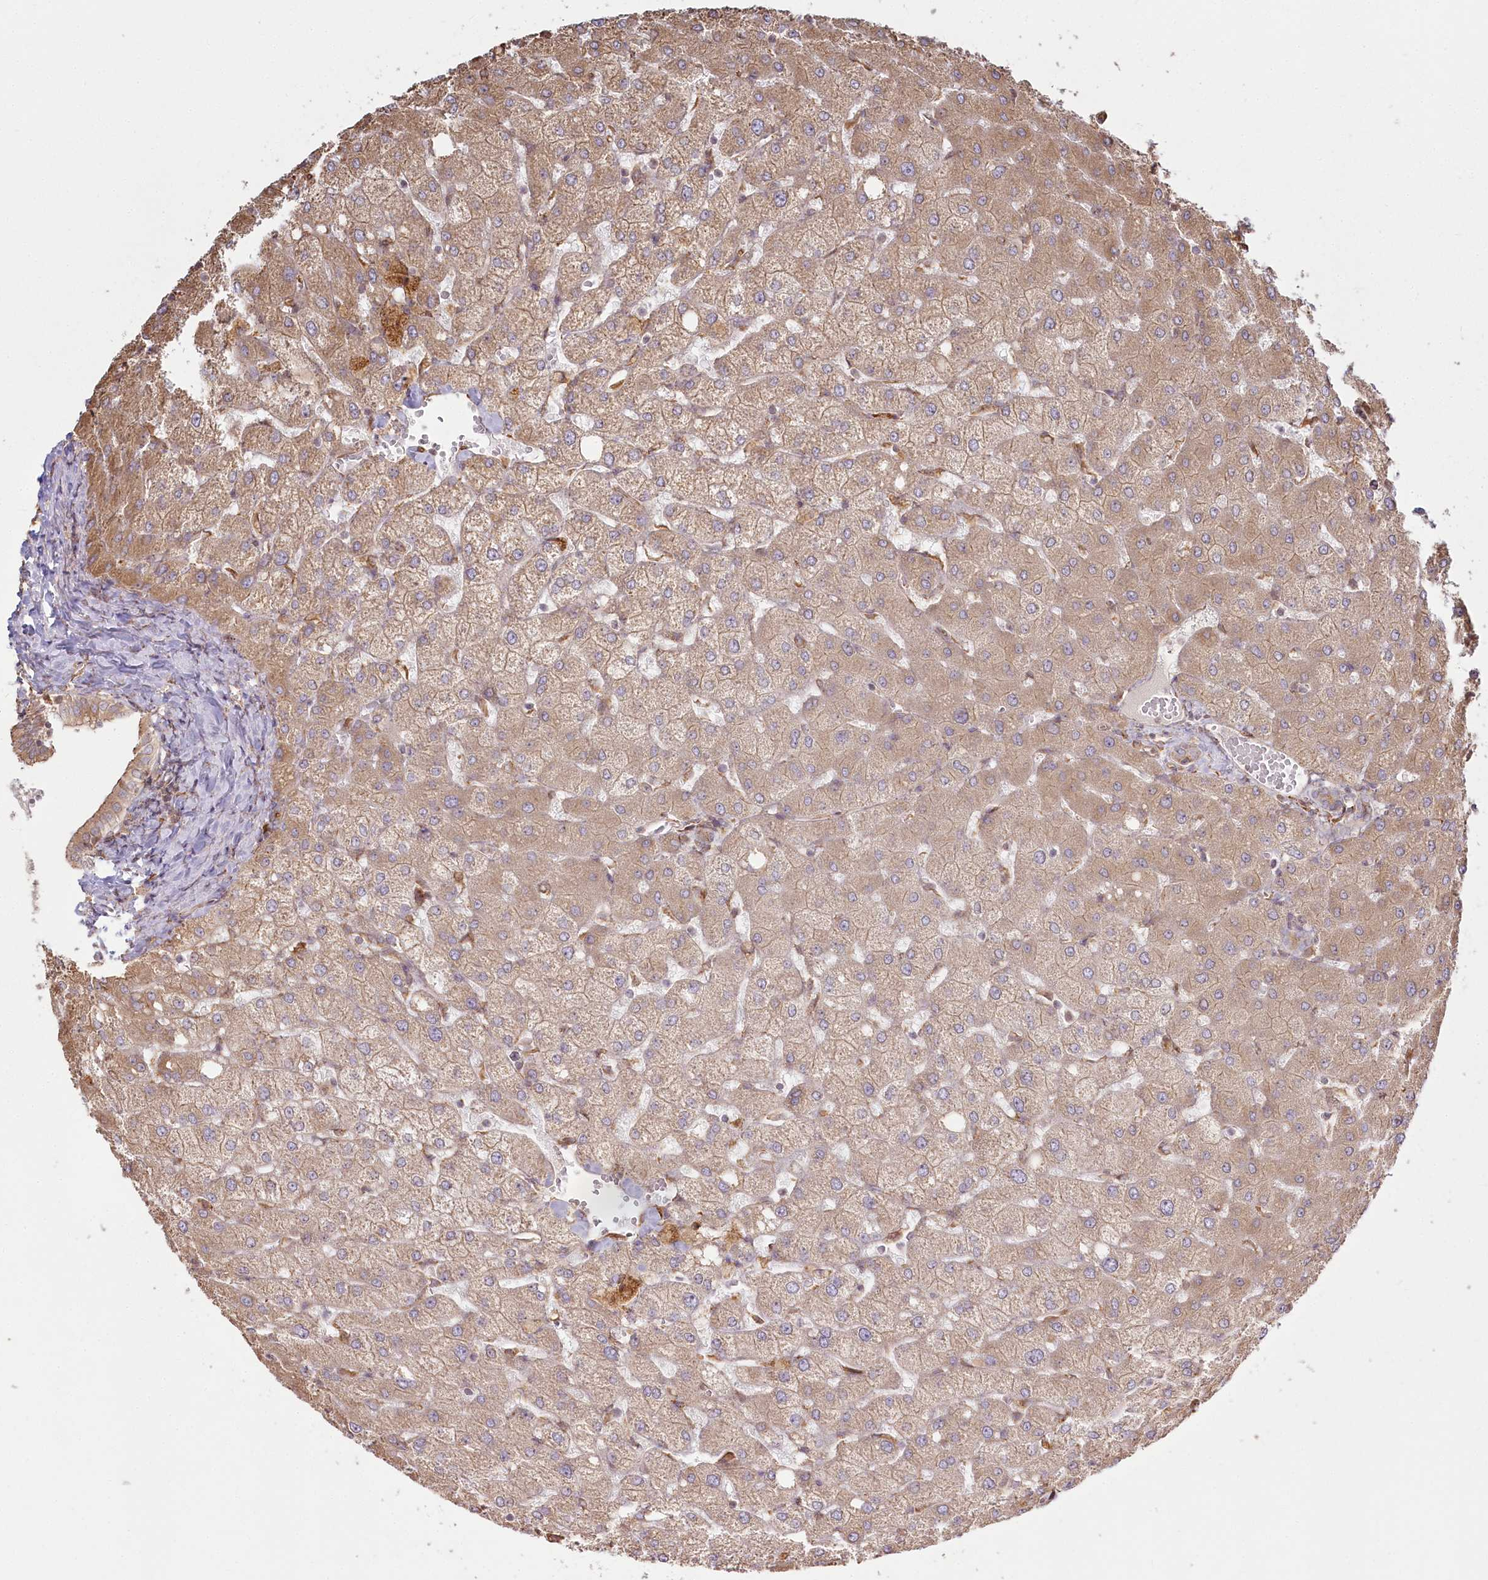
{"staining": {"intensity": "weak", "quantity": "25%-75%", "location": "cytoplasmic/membranous"}, "tissue": "liver", "cell_type": "Cholangiocytes", "image_type": "normal", "snomed": [{"axis": "morphology", "description": "Normal tissue, NOS"}, {"axis": "topography", "description": "Liver"}], "caption": "Protein expression by immunohistochemistry reveals weak cytoplasmic/membranous expression in approximately 25%-75% of cholangiocytes in benign liver.", "gene": "FAM13A", "patient": {"sex": "female", "age": 54}}